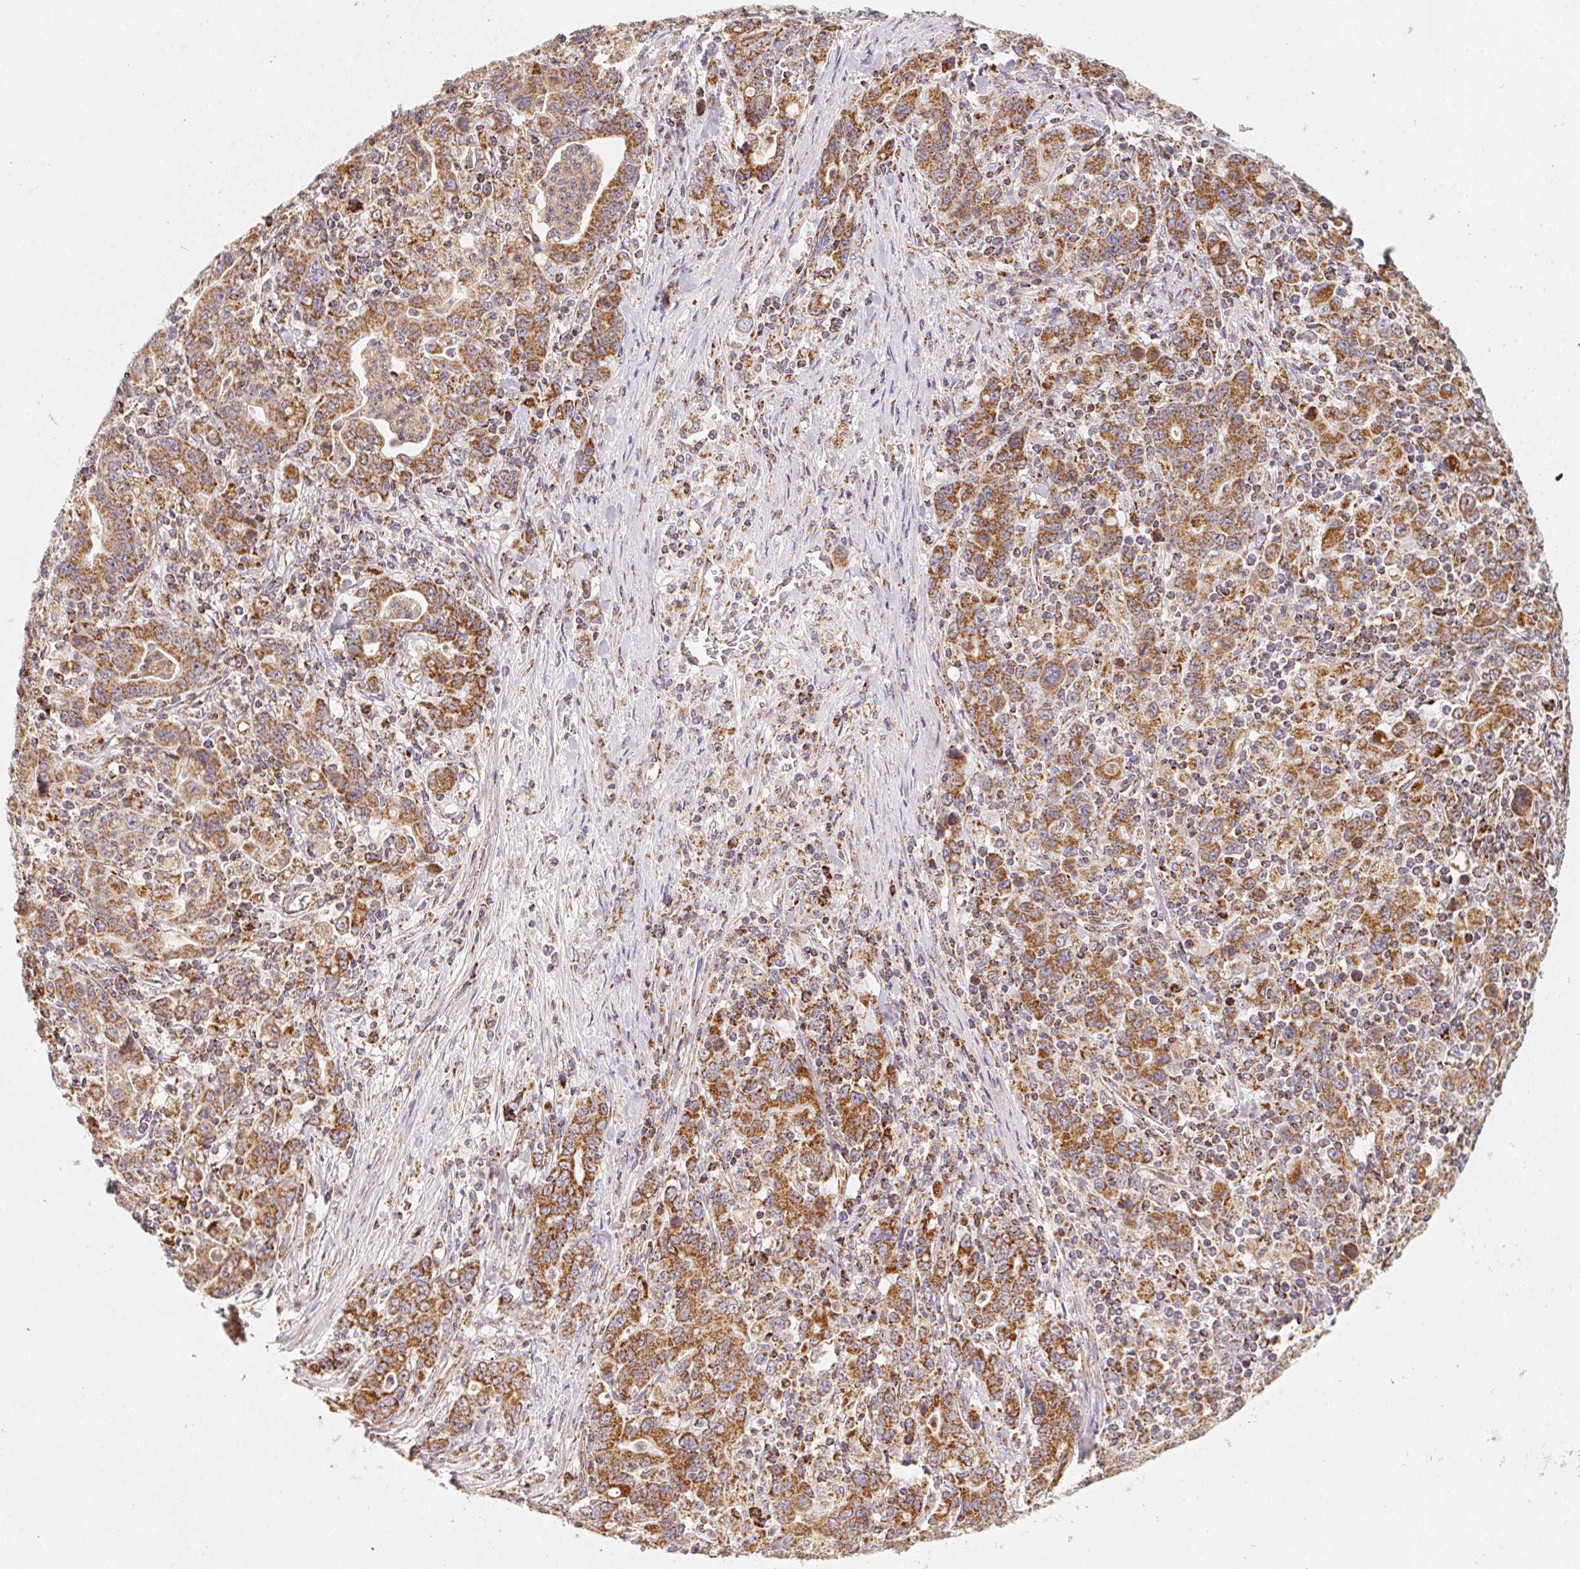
{"staining": {"intensity": "moderate", "quantity": ">75%", "location": "cytoplasmic/membranous"}, "tissue": "stomach cancer", "cell_type": "Tumor cells", "image_type": "cancer", "snomed": [{"axis": "morphology", "description": "Adenocarcinoma, NOS"}, {"axis": "topography", "description": "Stomach, upper"}], "caption": "This image demonstrates immunohistochemistry staining of human stomach cancer, with medium moderate cytoplasmic/membranous staining in about >75% of tumor cells.", "gene": "NDUFS6", "patient": {"sex": "male", "age": 69}}